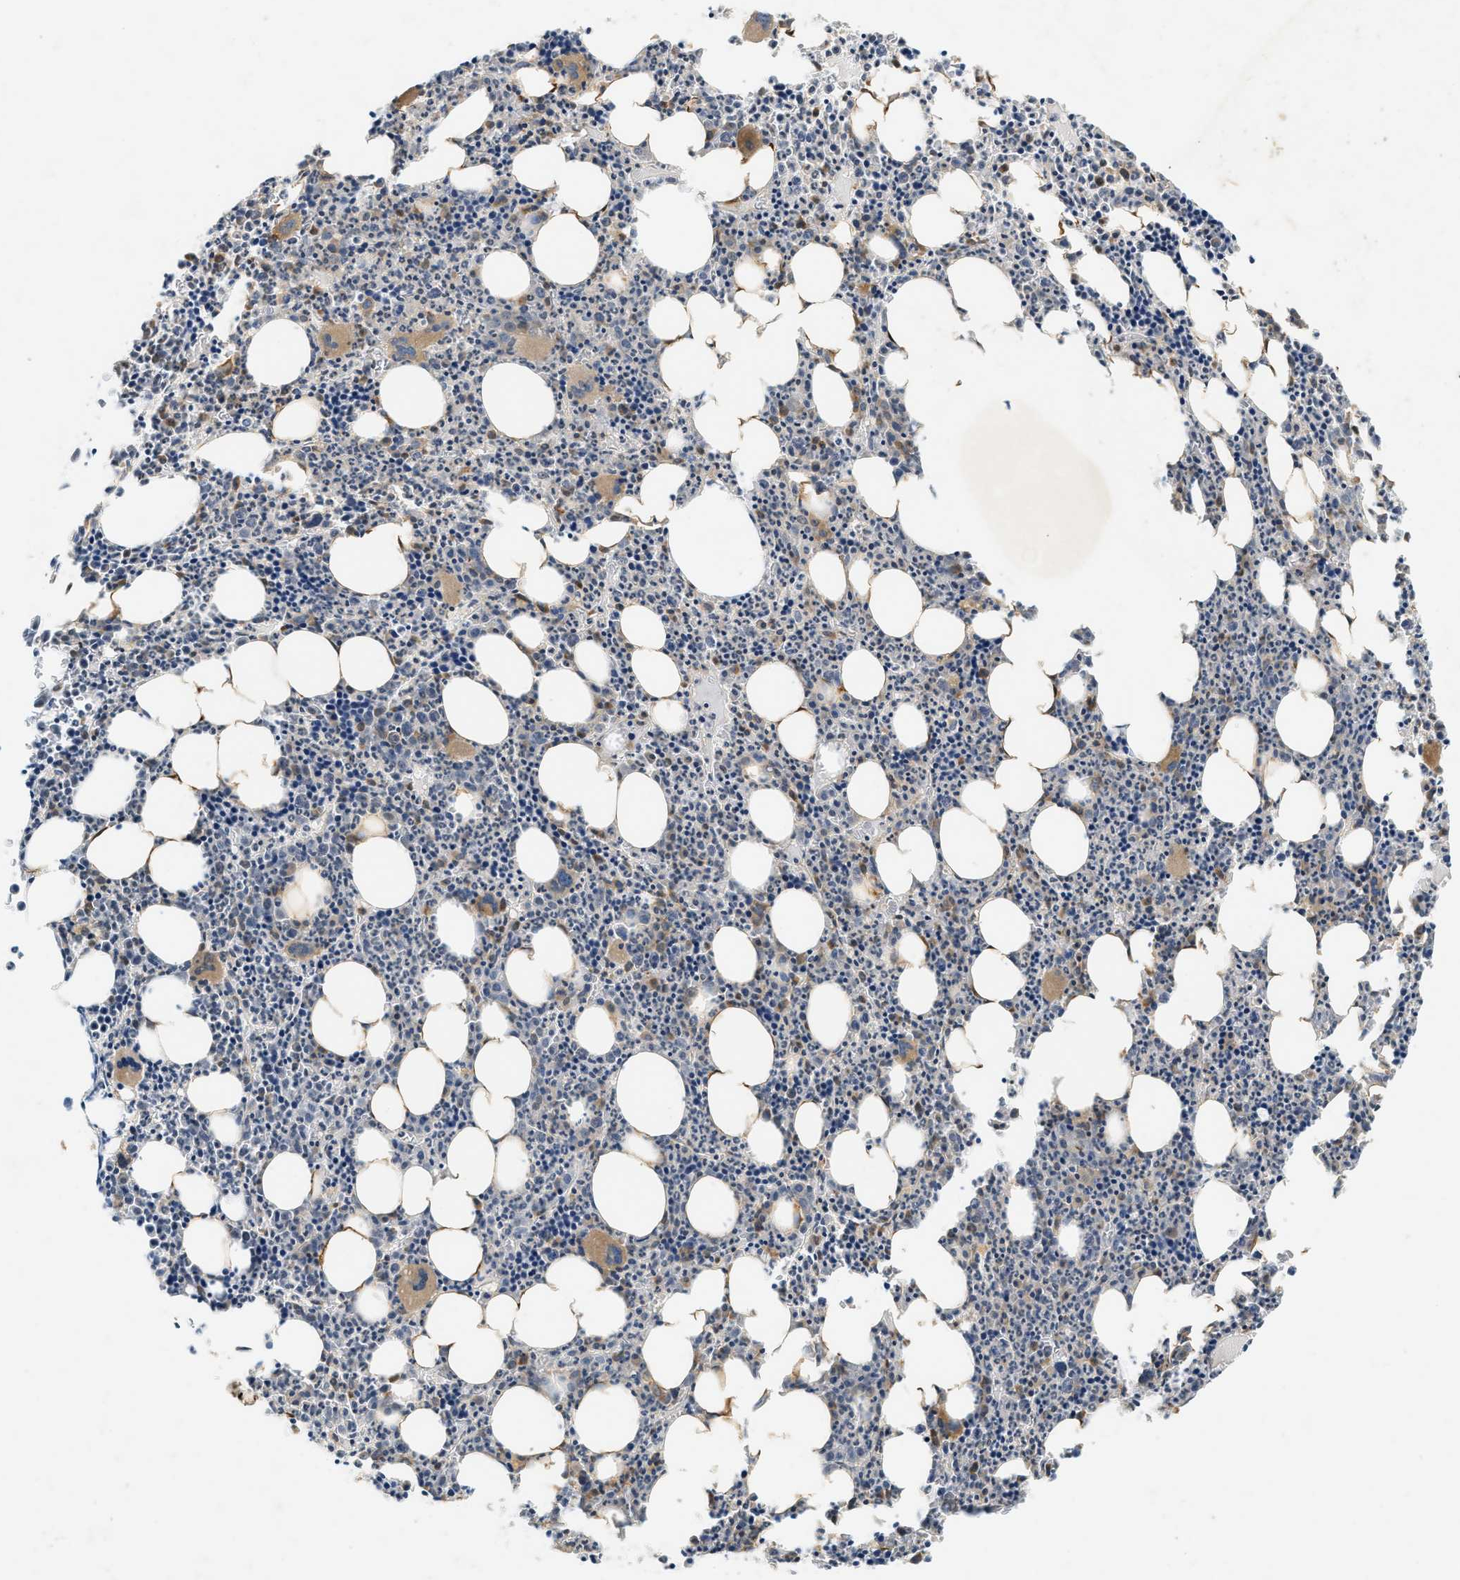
{"staining": {"intensity": "moderate", "quantity": "25%-75%", "location": "cytoplasmic/membranous"}, "tissue": "bone marrow", "cell_type": "Hematopoietic cells", "image_type": "normal", "snomed": [{"axis": "morphology", "description": "Normal tissue, NOS"}, {"axis": "morphology", "description": "Inflammation, NOS"}, {"axis": "topography", "description": "Bone marrow"}], "caption": "Moderate cytoplasmic/membranous positivity is appreciated in approximately 25%-75% of hematopoietic cells in normal bone marrow.", "gene": "PDCL3", "patient": {"sex": "female", "age": 40}}